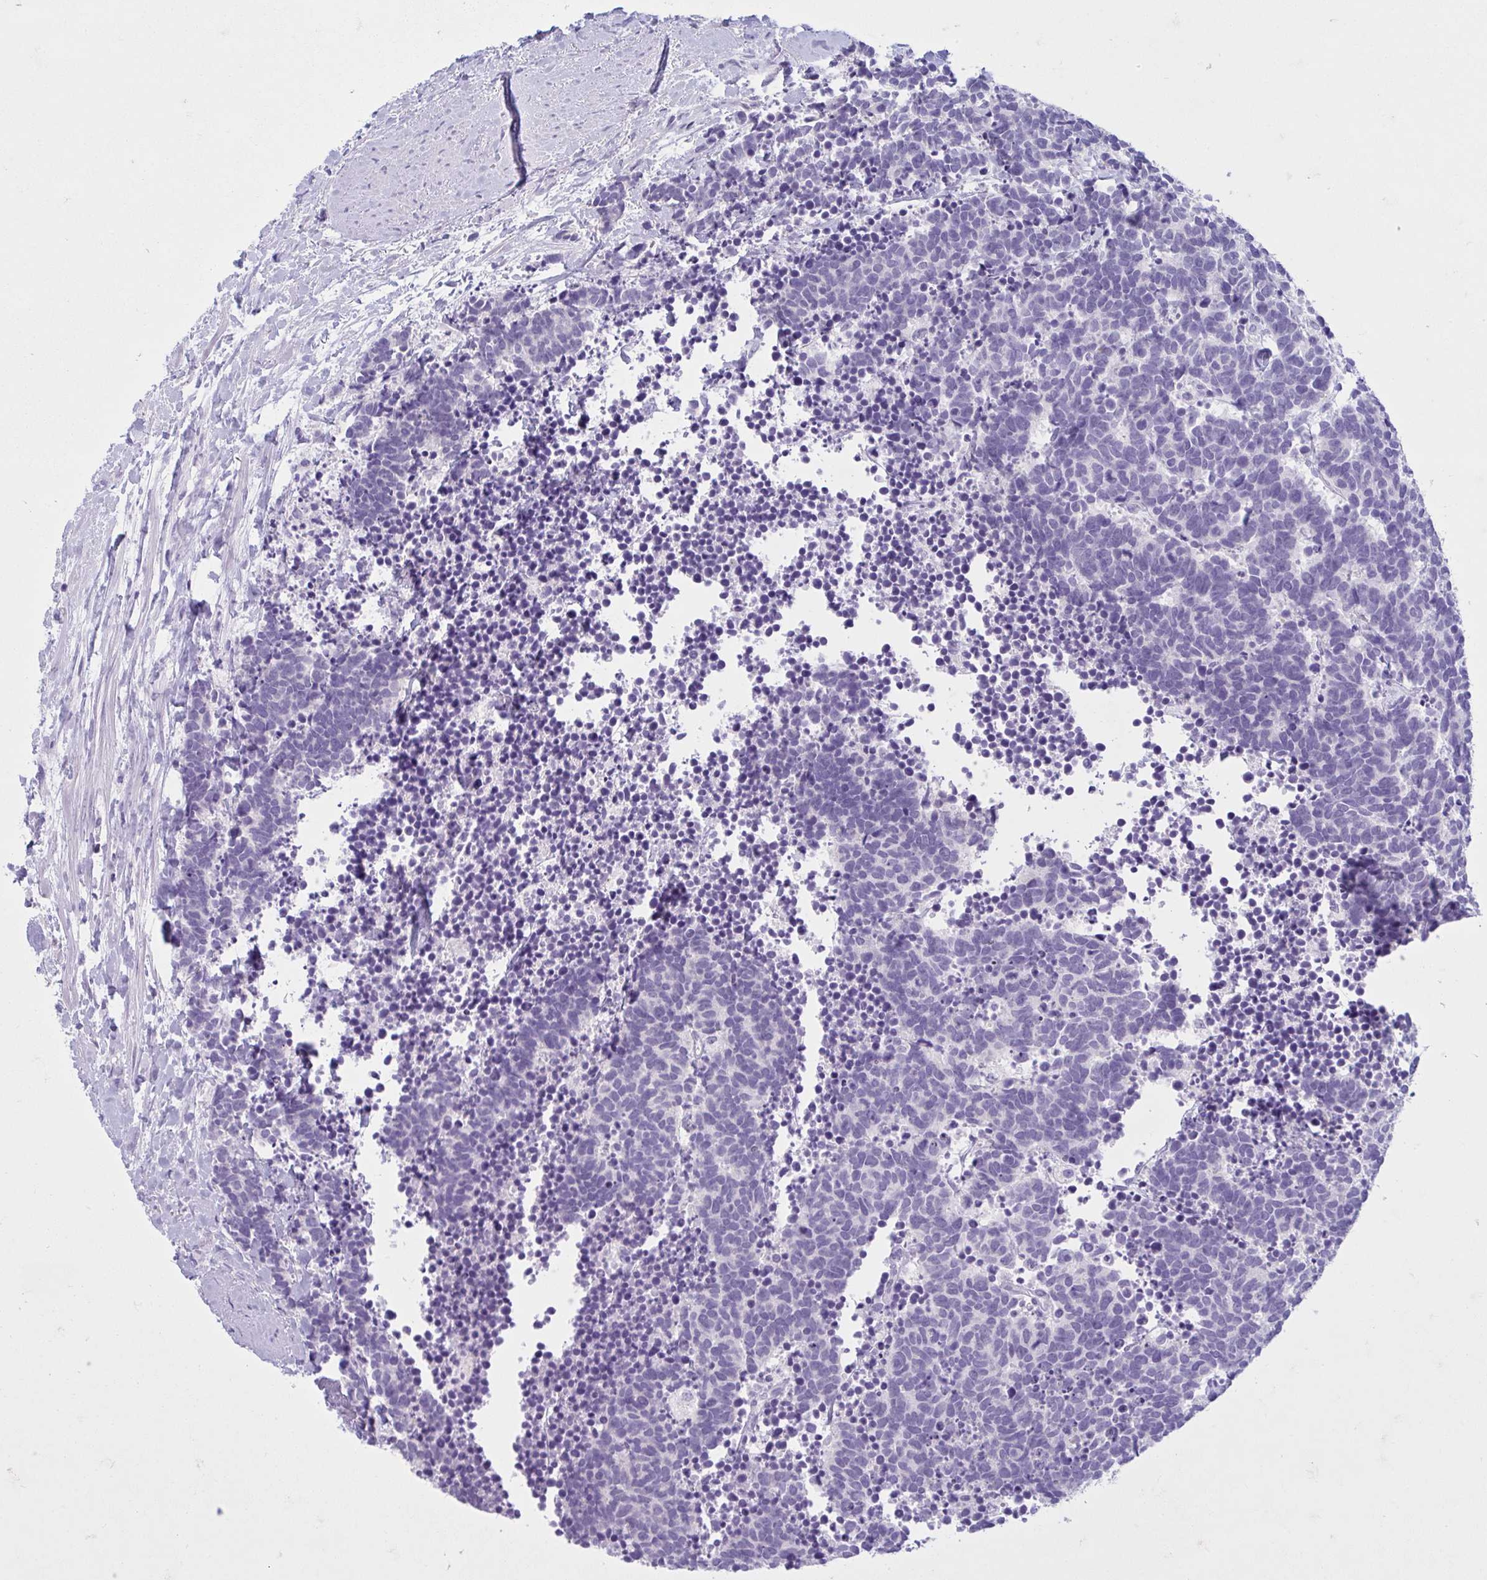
{"staining": {"intensity": "negative", "quantity": "none", "location": "none"}, "tissue": "carcinoid", "cell_type": "Tumor cells", "image_type": "cancer", "snomed": [{"axis": "morphology", "description": "Carcinoma, NOS"}, {"axis": "morphology", "description": "Carcinoid, malignant, NOS"}, {"axis": "topography", "description": "Prostate"}], "caption": "Immunohistochemistry (IHC) photomicrograph of neoplastic tissue: human carcinoid stained with DAB (3,3'-diaminobenzidine) displays no significant protein staining in tumor cells.", "gene": "CEP120", "patient": {"sex": "male", "age": 57}}